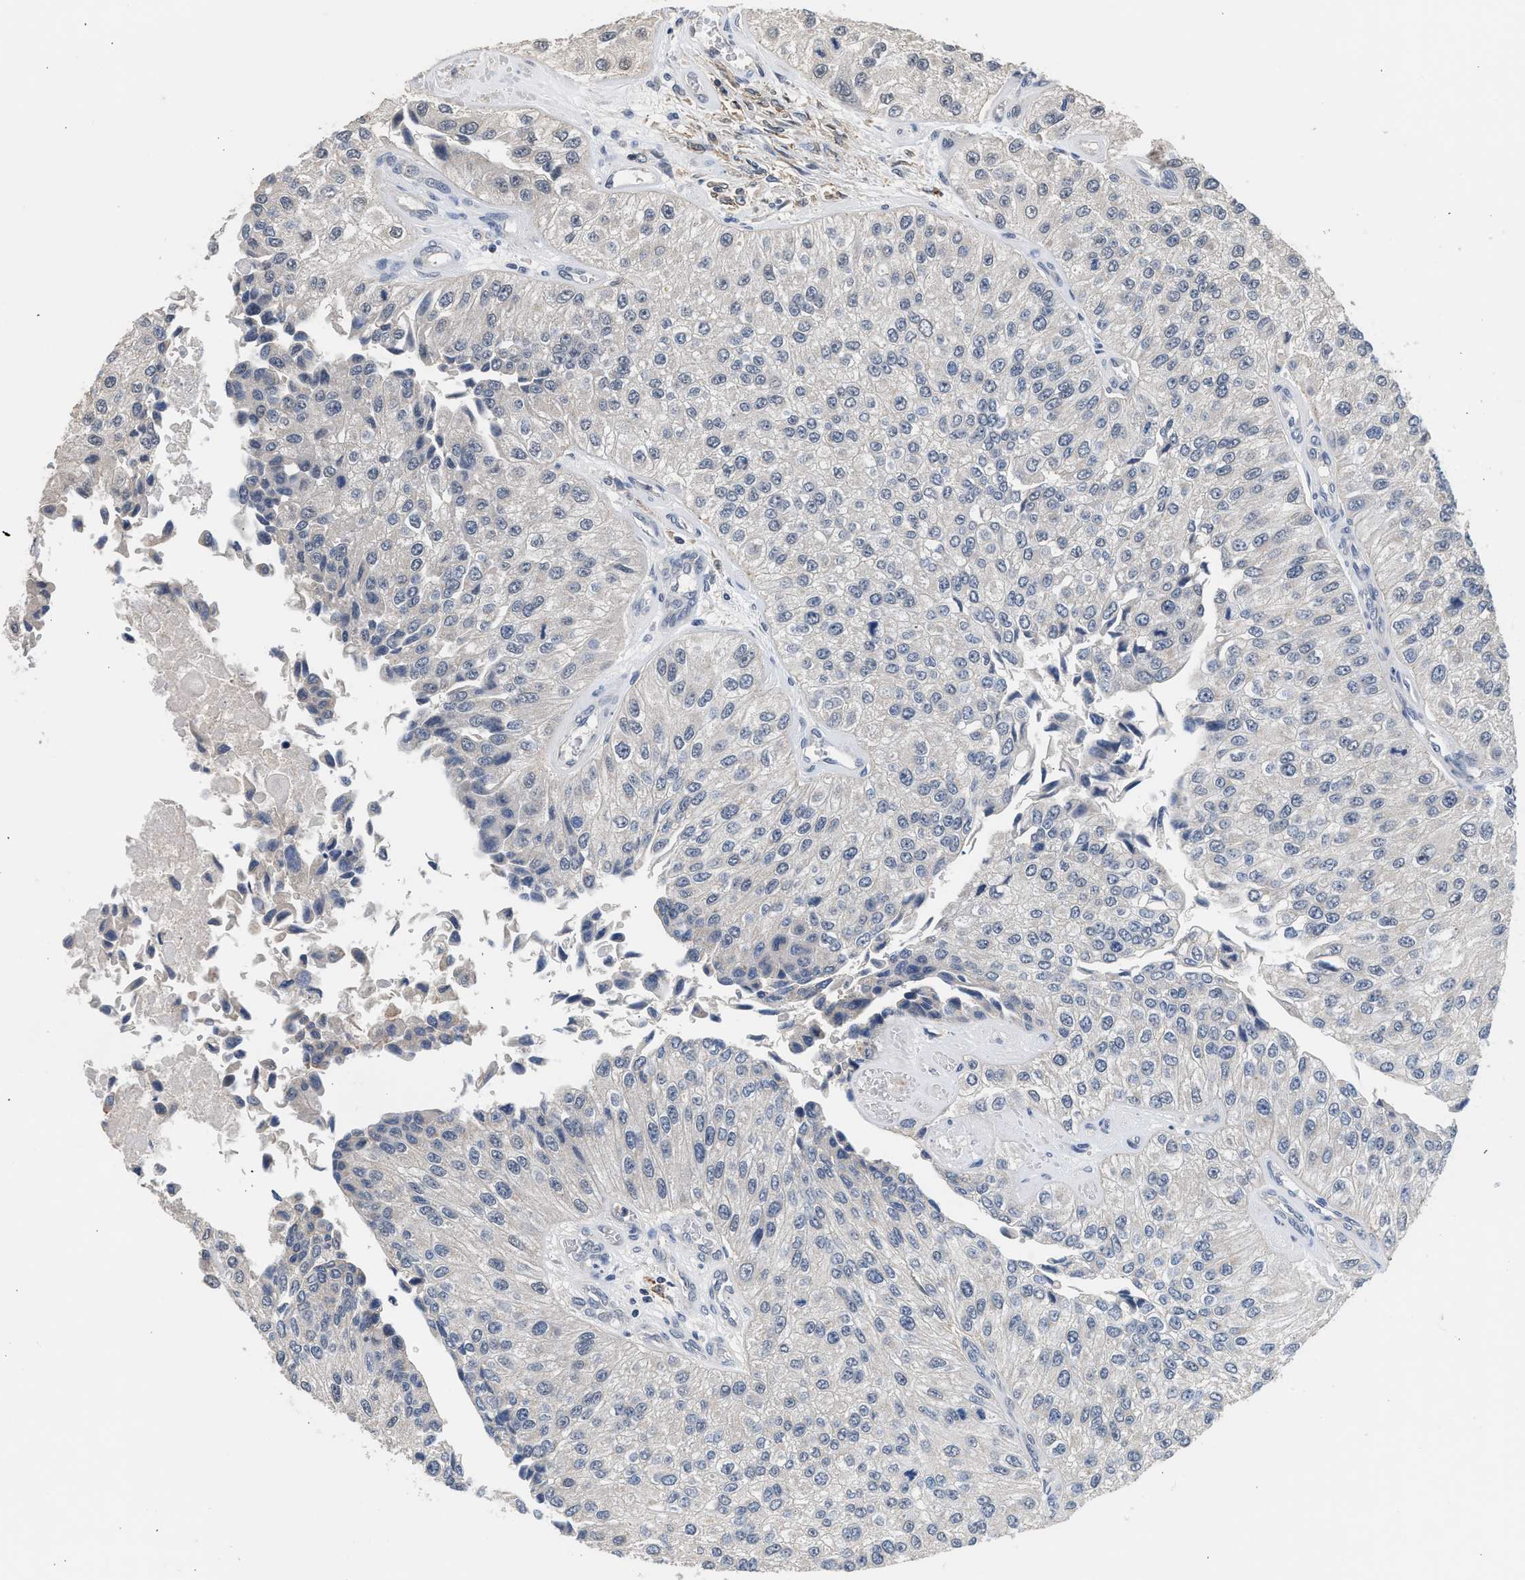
{"staining": {"intensity": "negative", "quantity": "none", "location": "none"}, "tissue": "urothelial cancer", "cell_type": "Tumor cells", "image_type": "cancer", "snomed": [{"axis": "morphology", "description": "Urothelial carcinoma, High grade"}, {"axis": "topography", "description": "Kidney"}, {"axis": "topography", "description": "Urinary bladder"}], "caption": "Immunohistochemistry (IHC) of high-grade urothelial carcinoma displays no expression in tumor cells.", "gene": "CSF3R", "patient": {"sex": "male", "age": 77}}